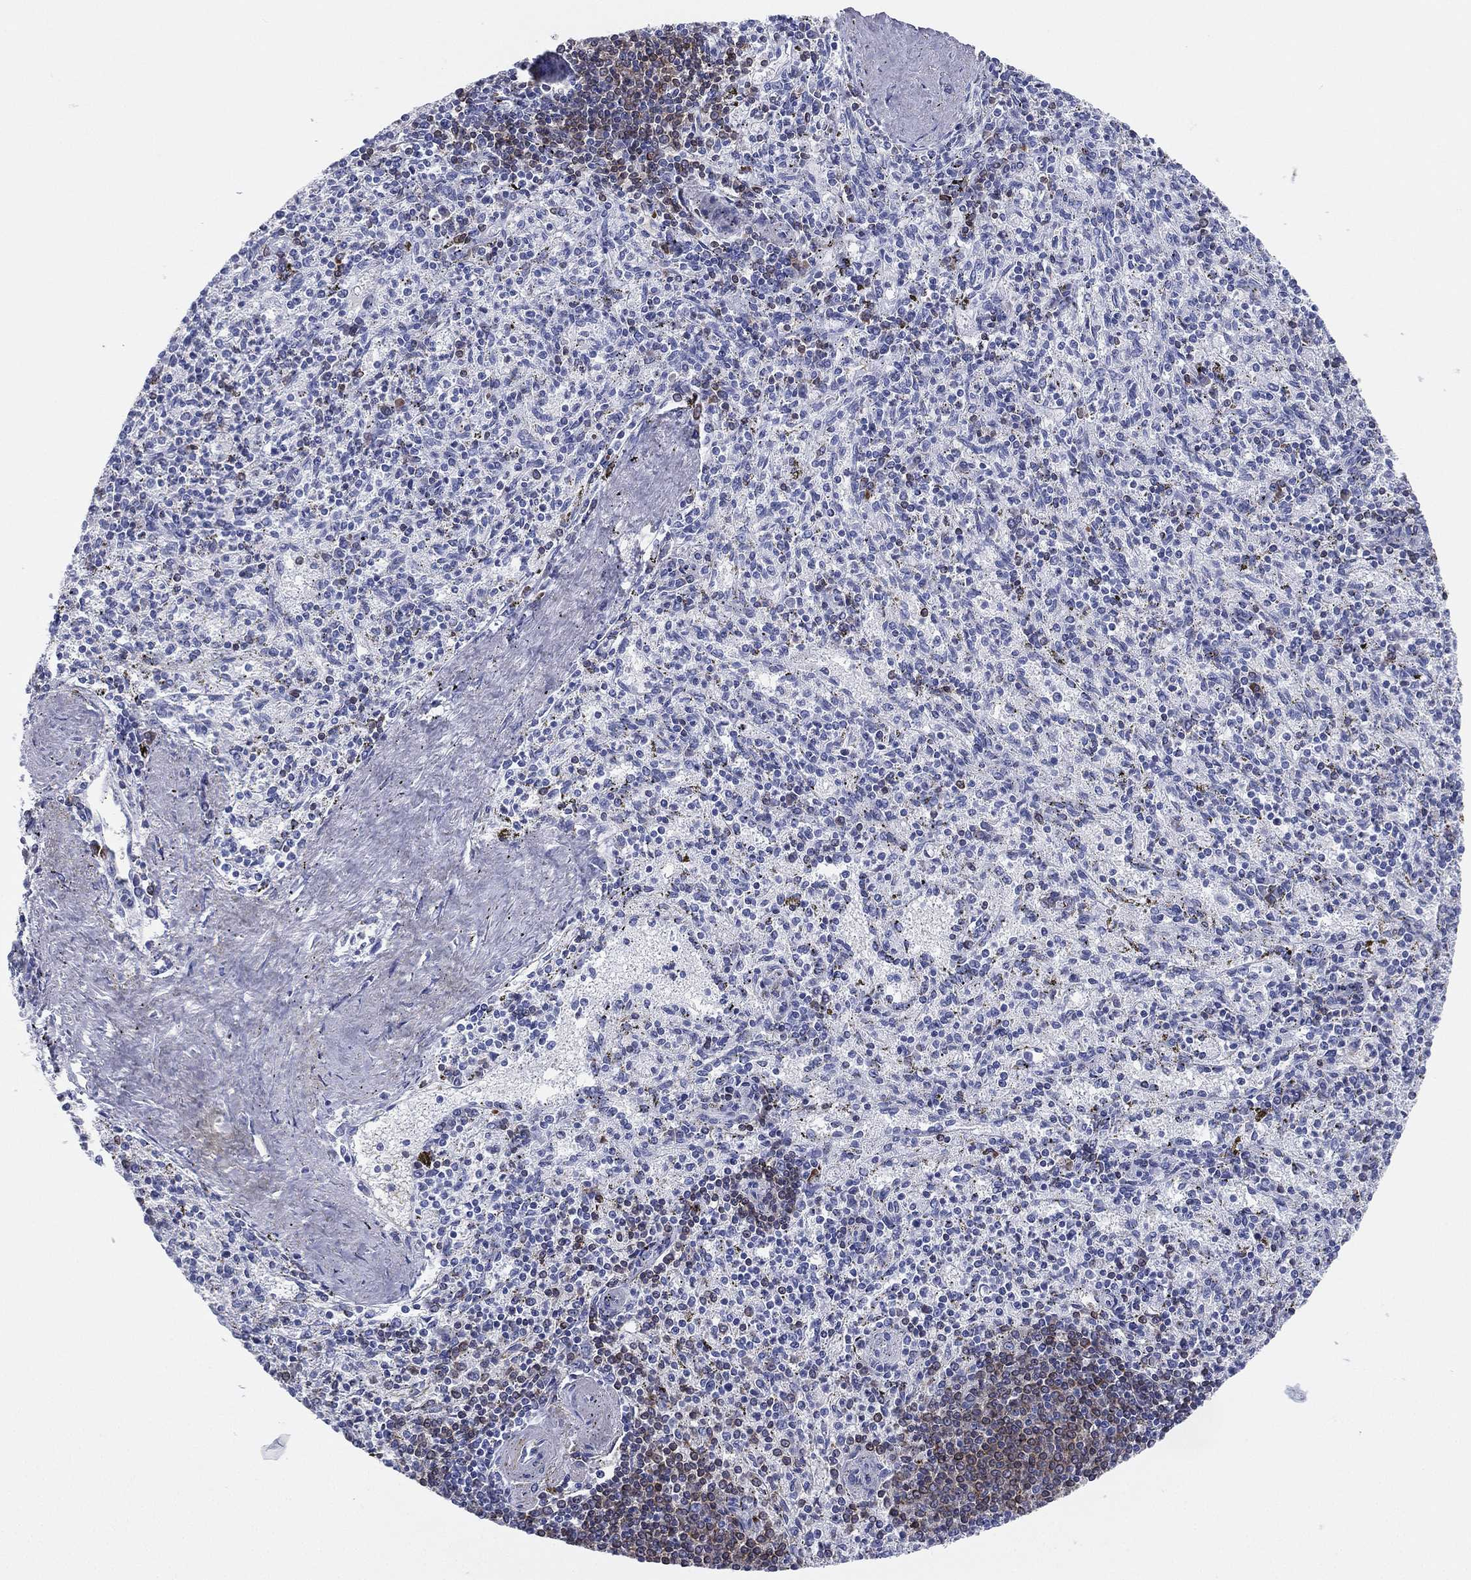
{"staining": {"intensity": "strong", "quantity": "<25%", "location": "cytoplasmic/membranous"}, "tissue": "spleen", "cell_type": "Cells in red pulp", "image_type": "normal", "snomed": [{"axis": "morphology", "description": "Normal tissue, NOS"}, {"axis": "topography", "description": "Spleen"}], "caption": "Immunohistochemical staining of unremarkable spleen exhibits <25% levels of strong cytoplasmic/membranous protein staining in approximately <25% of cells in red pulp. Nuclei are stained in blue.", "gene": "CD79A", "patient": {"sex": "female", "age": 37}}